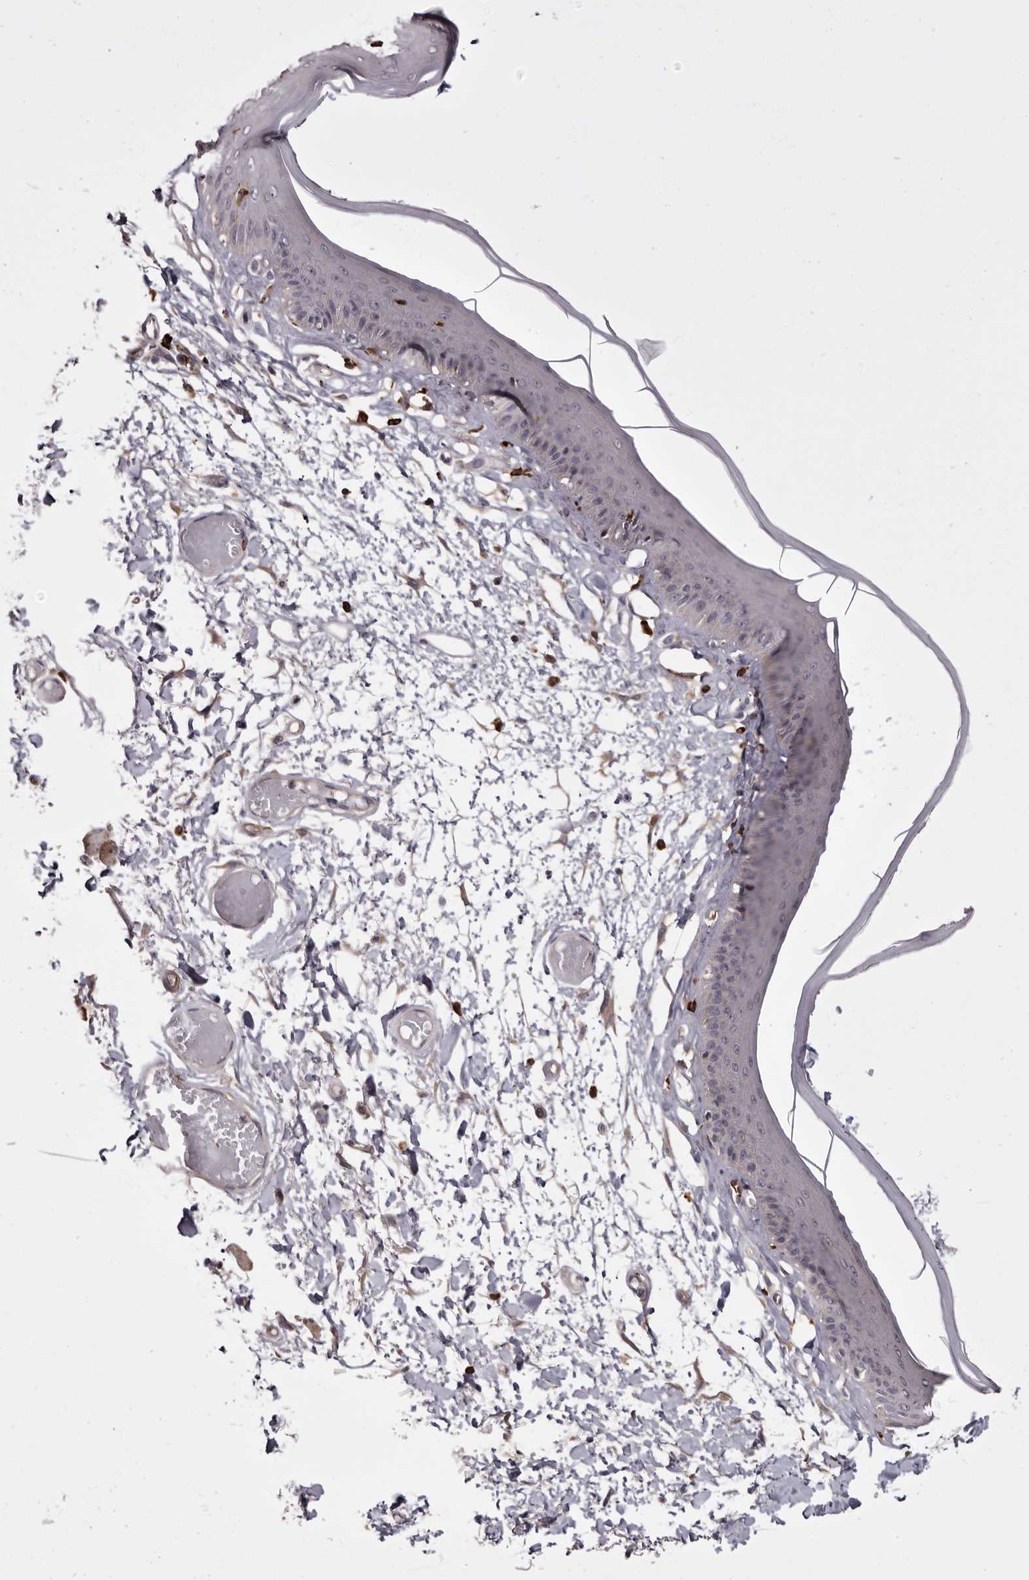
{"staining": {"intensity": "negative", "quantity": "none", "location": "none"}, "tissue": "skin", "cell_type": "Epidermal cells", "image_type": "normal", "snomed": [{"axis": "morphology", "description": "Normal tissue, NOS"}, {"axis": "topography", "description": "Vulva"}], "caption": "High power microscopy photomicrograph of an IHC image of unremarkable skin, revealing no significant positivity in epidermal cells. (DAB (3,3'-diaminobenzidine) immunohistochemistry (IHC) with hematoxylin counter stain).", "gene": "TNNI1", "patient": {"sex": "female", "age": 73}}